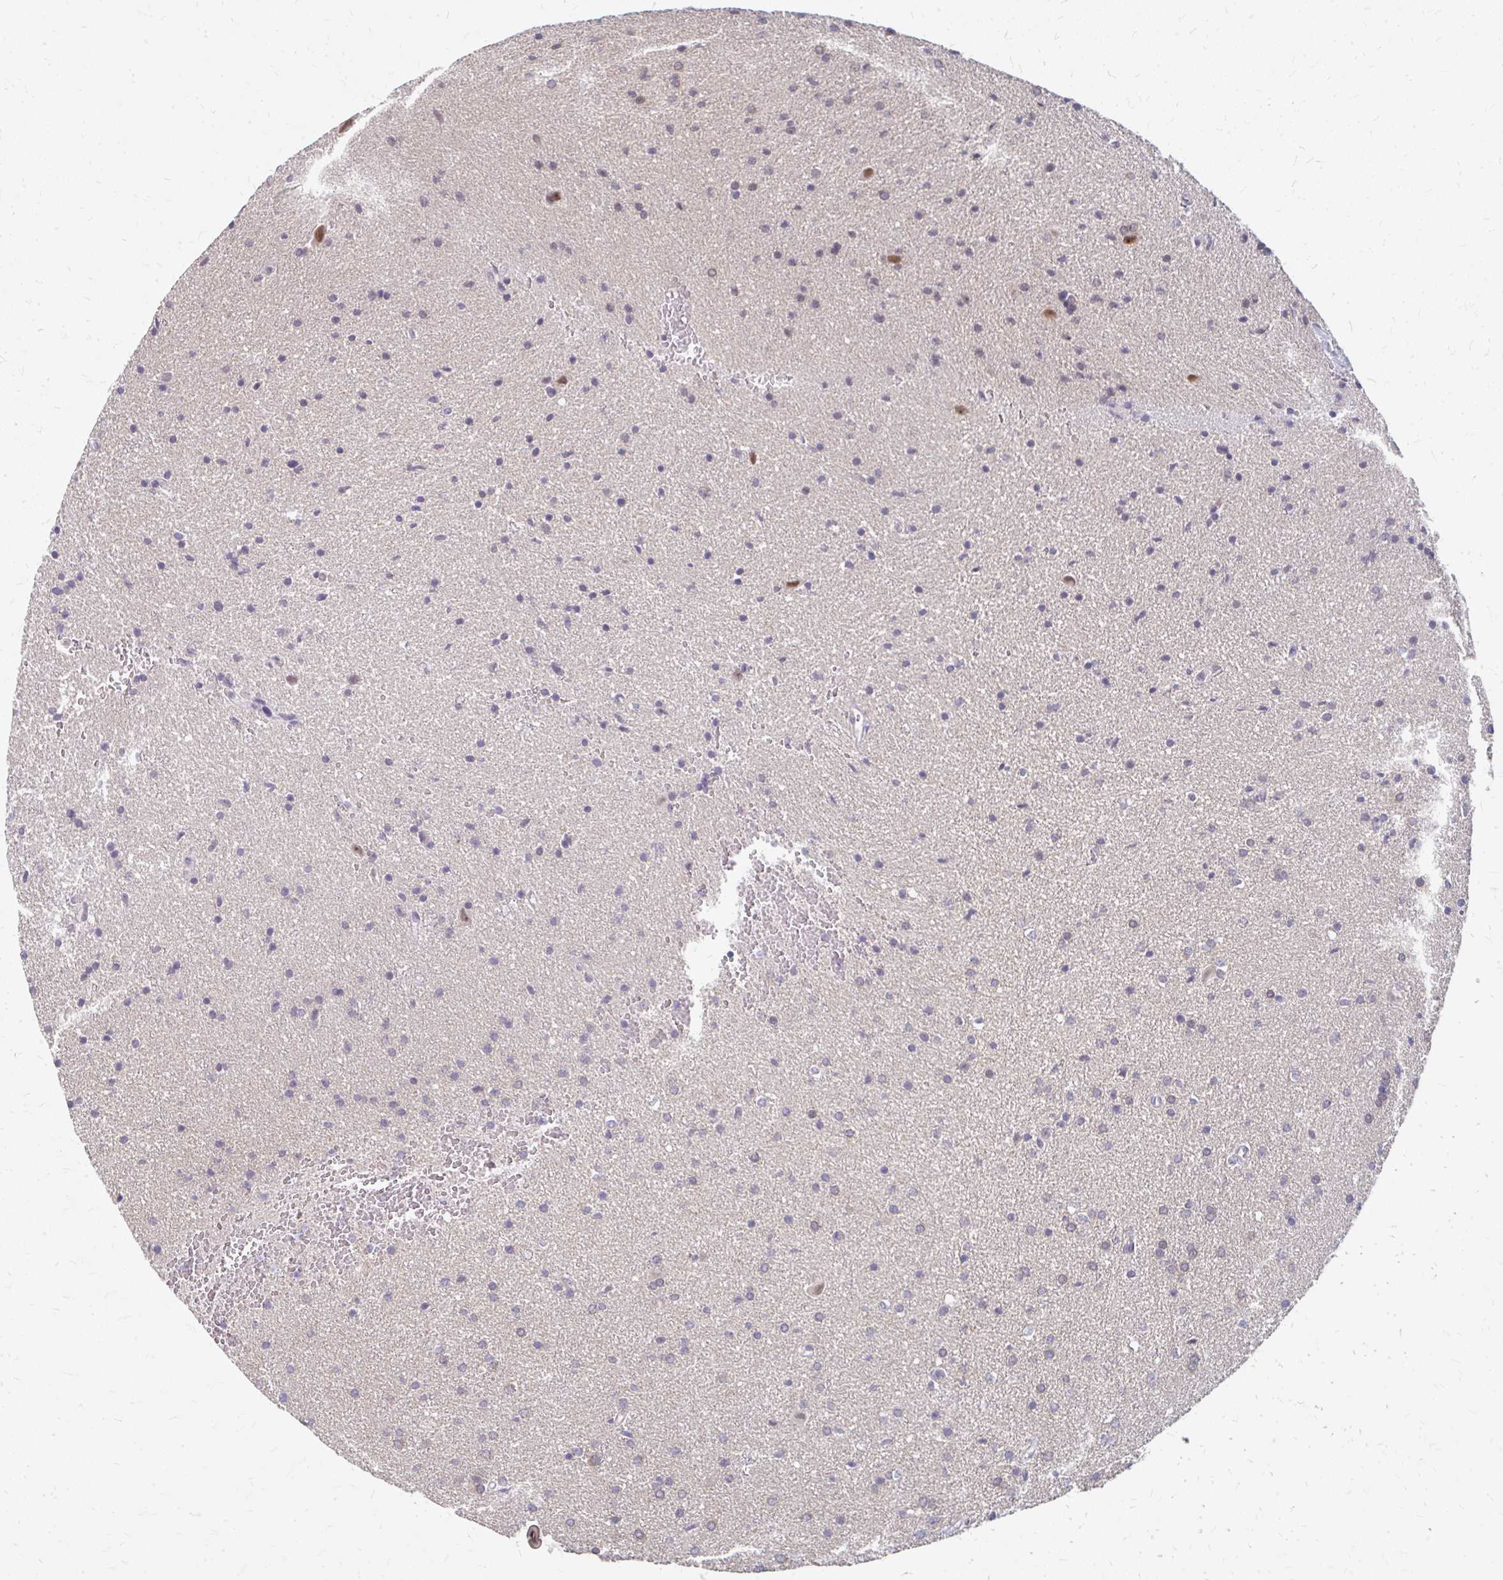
{"staining": {"intensity": "negative", "quantity": "none", "location": "none"}, "tissue": "glioma", "cell_type": "Tumor cells", "image_type": "cancer", "snomed": [{"axis": "morphology", "description": "Glioma, malignant, Low grade"}, {"axis": "topography", "description": "Brain"}], "caption": "High power microscopy micrograph of an immunohistochemistry (IHC) histopathology image of glioma, revealing no significant staining in tumor cells.", "gene": "GTF2H1", "patient": {"sex": "female", "age": 34}}